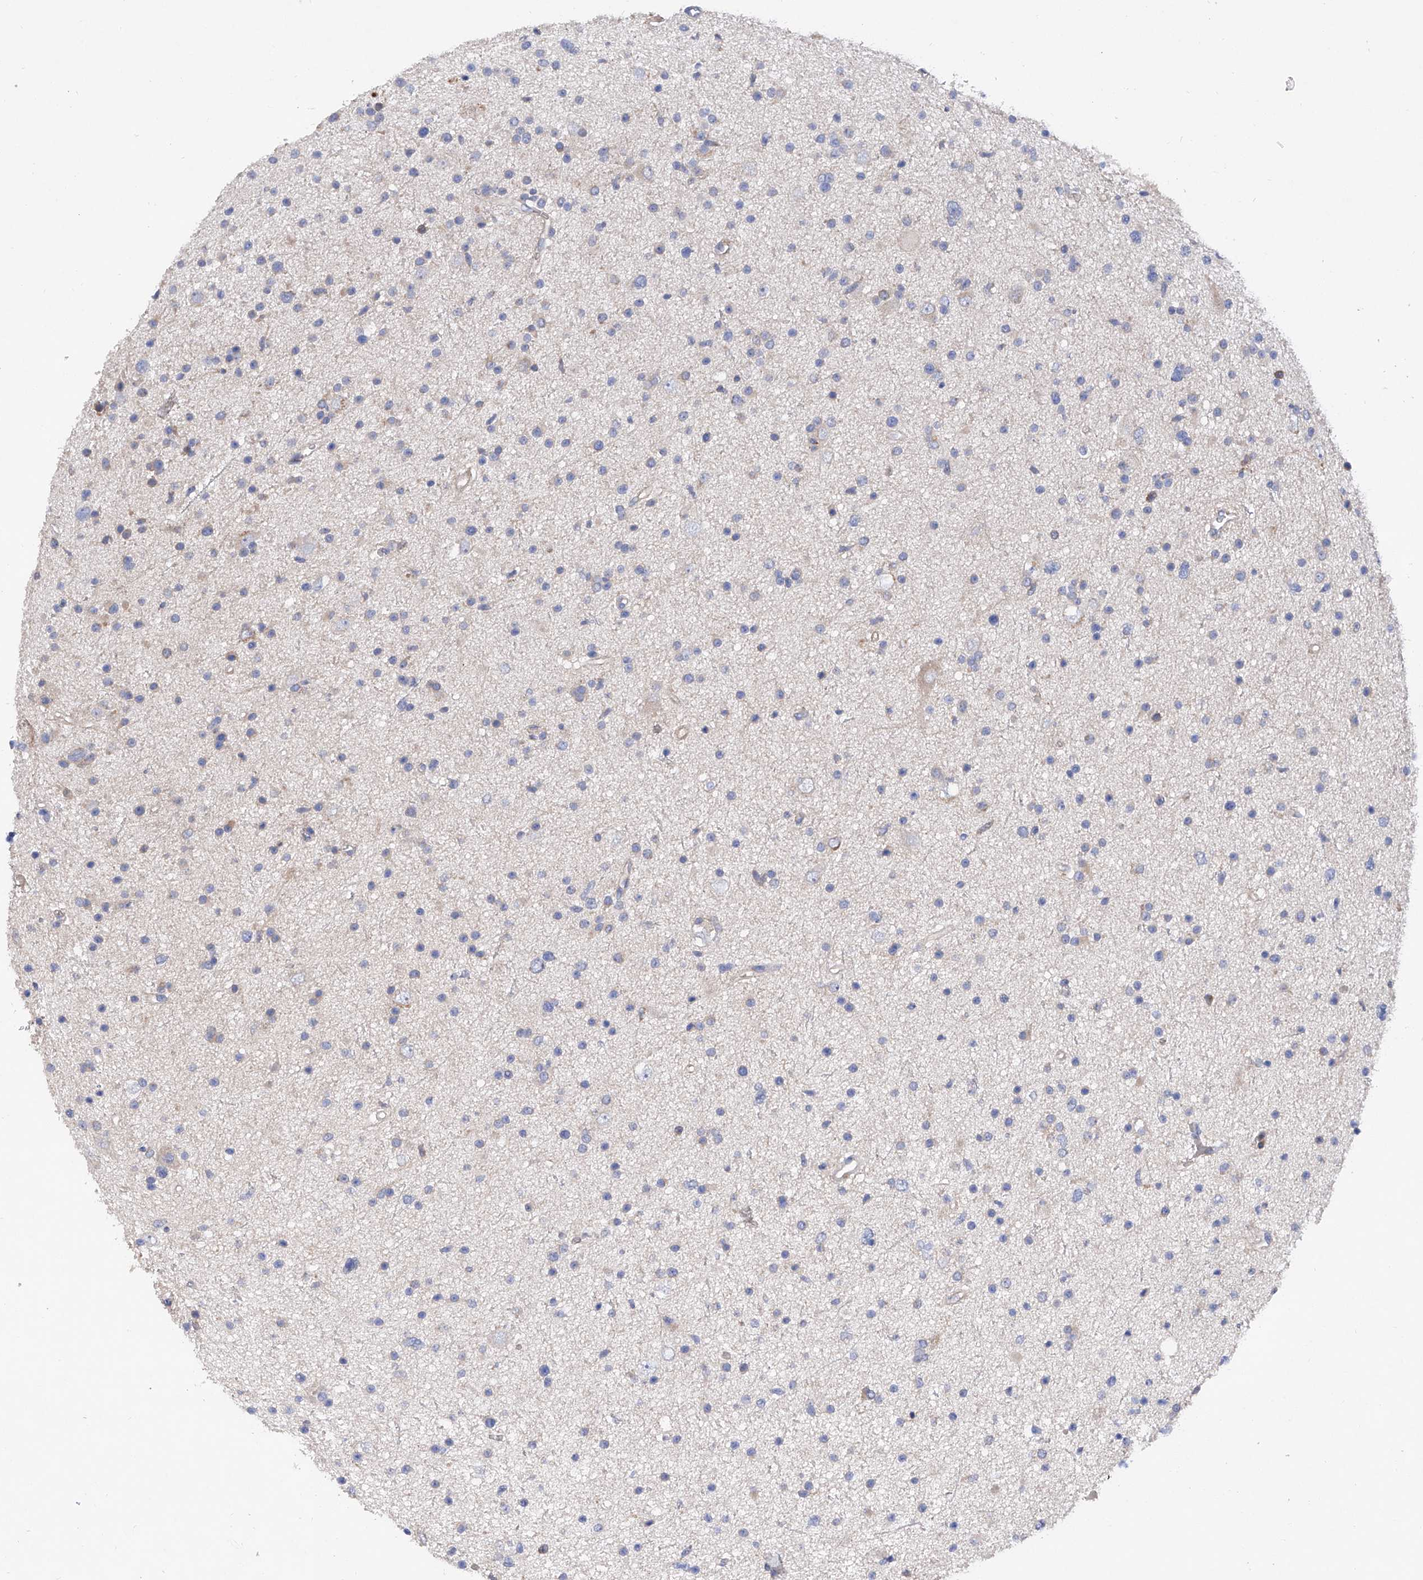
{"staining": {"intensity": "weak", "quantity": "<25%", "location": "cytoplasmic/membranous"}, "tissue": "glioma", "cell_type": "Tumor cells", "image_type": "cancer", "snomed": [{"axis": "morphology", "description": "Glioma, malignant, Low grade"}, {"axis": "topography", "description": "Cerebral cortex"}], "caption": "Photomicrograph shows no significant protein staining in tumor cells of malignant glioma (low-grade).", "gene": "INPP5B", "patient": {"sex": "female", "age": 39}}